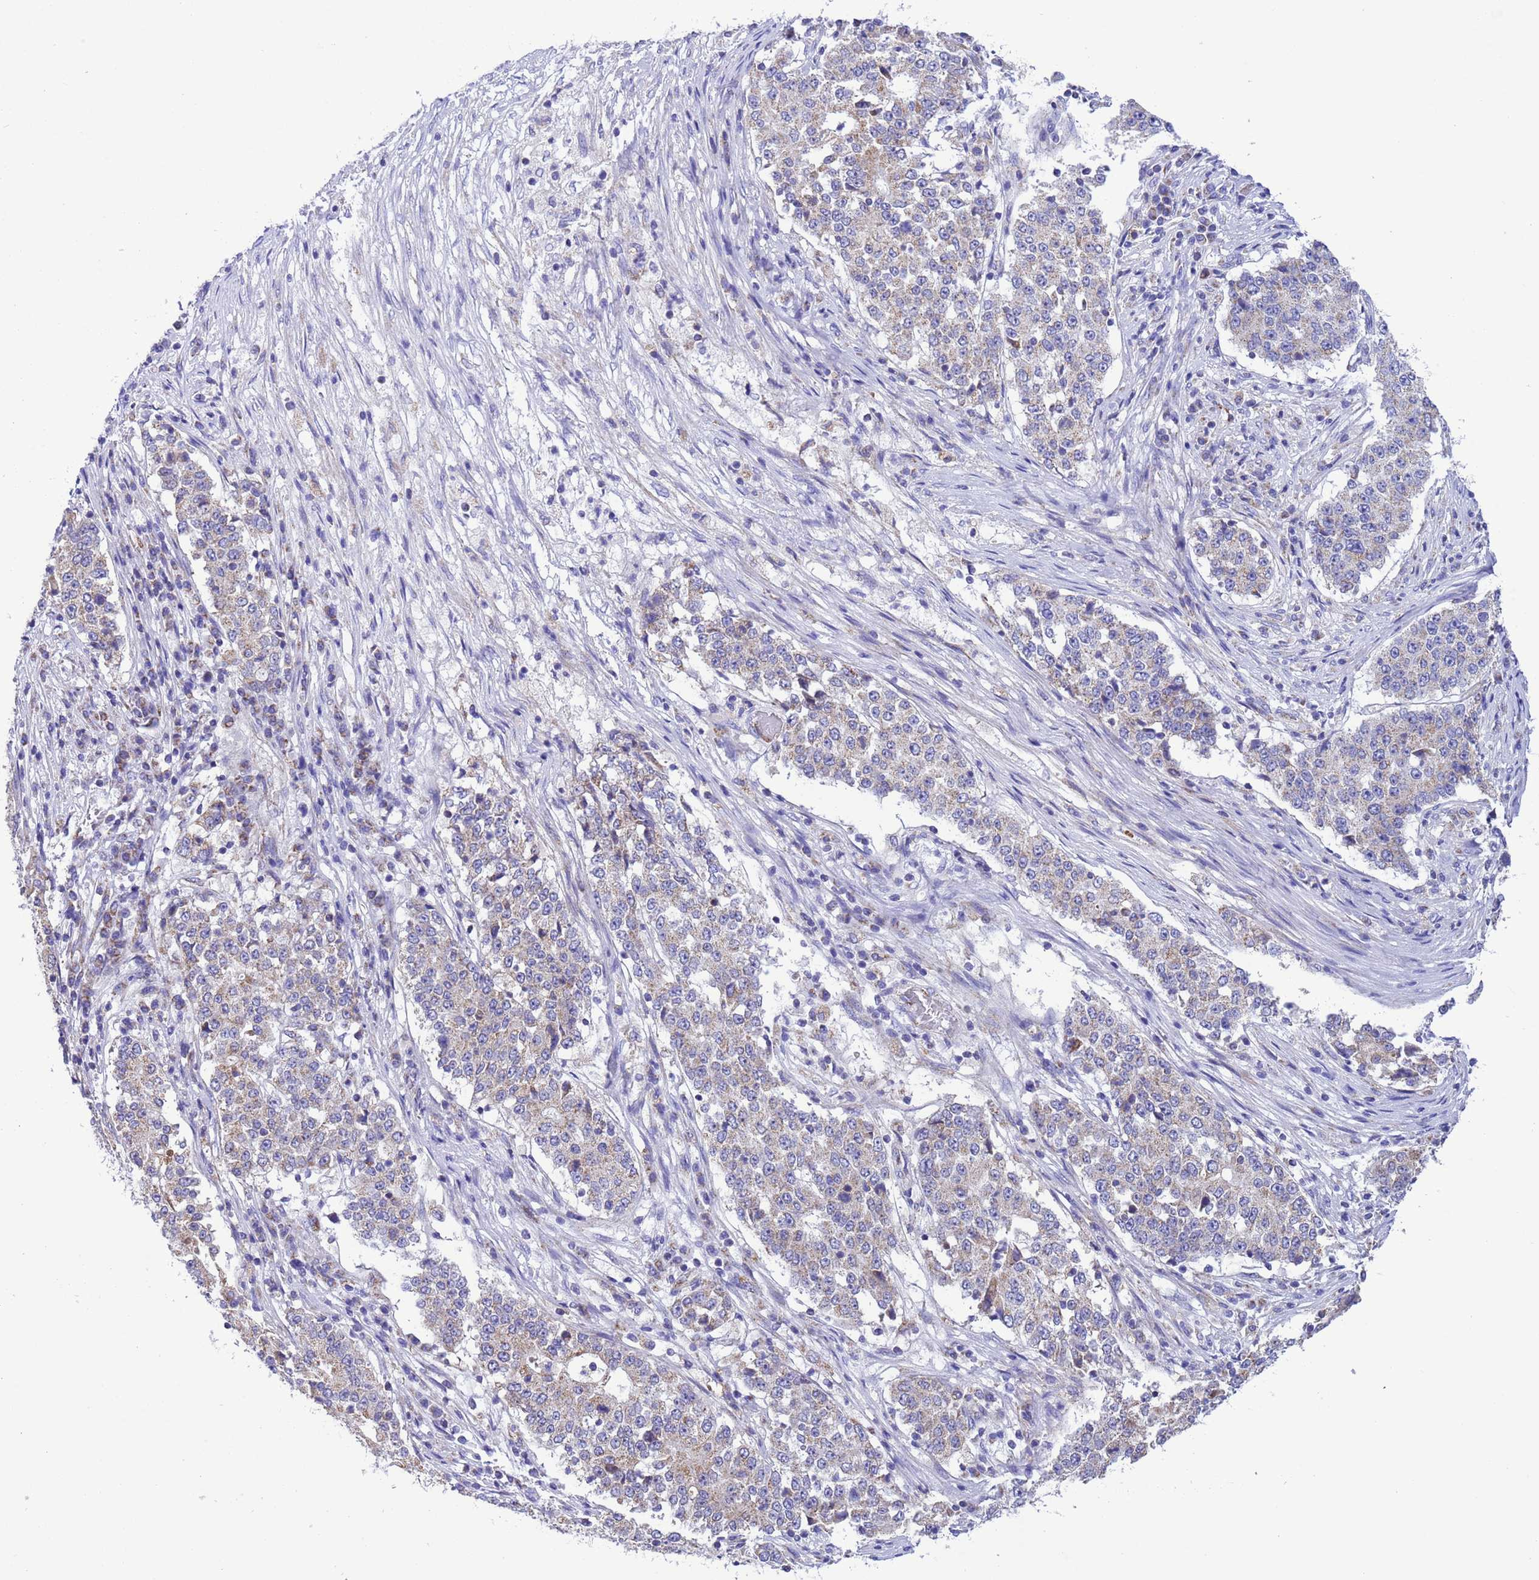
{"staining": {"intensity": "weak", "quantity": "<25%", "location": "cytoplasmic/membranous"}, "tissue": "stomach cancer", "cell_type": "Tumor cells", "image_type": "cancer", "snomed": [{"axis": "morphology", "description": "Adenocarcinoma, NOS"}, {"axis": "topography", "description": "Stomach"}], "caption": "The photomicrograph reveals no staining of tumor cells in stomach cancer (adenocarcinoma).", "gene": "CCDC191", "patient": {"sex": "male", "age": 59}}